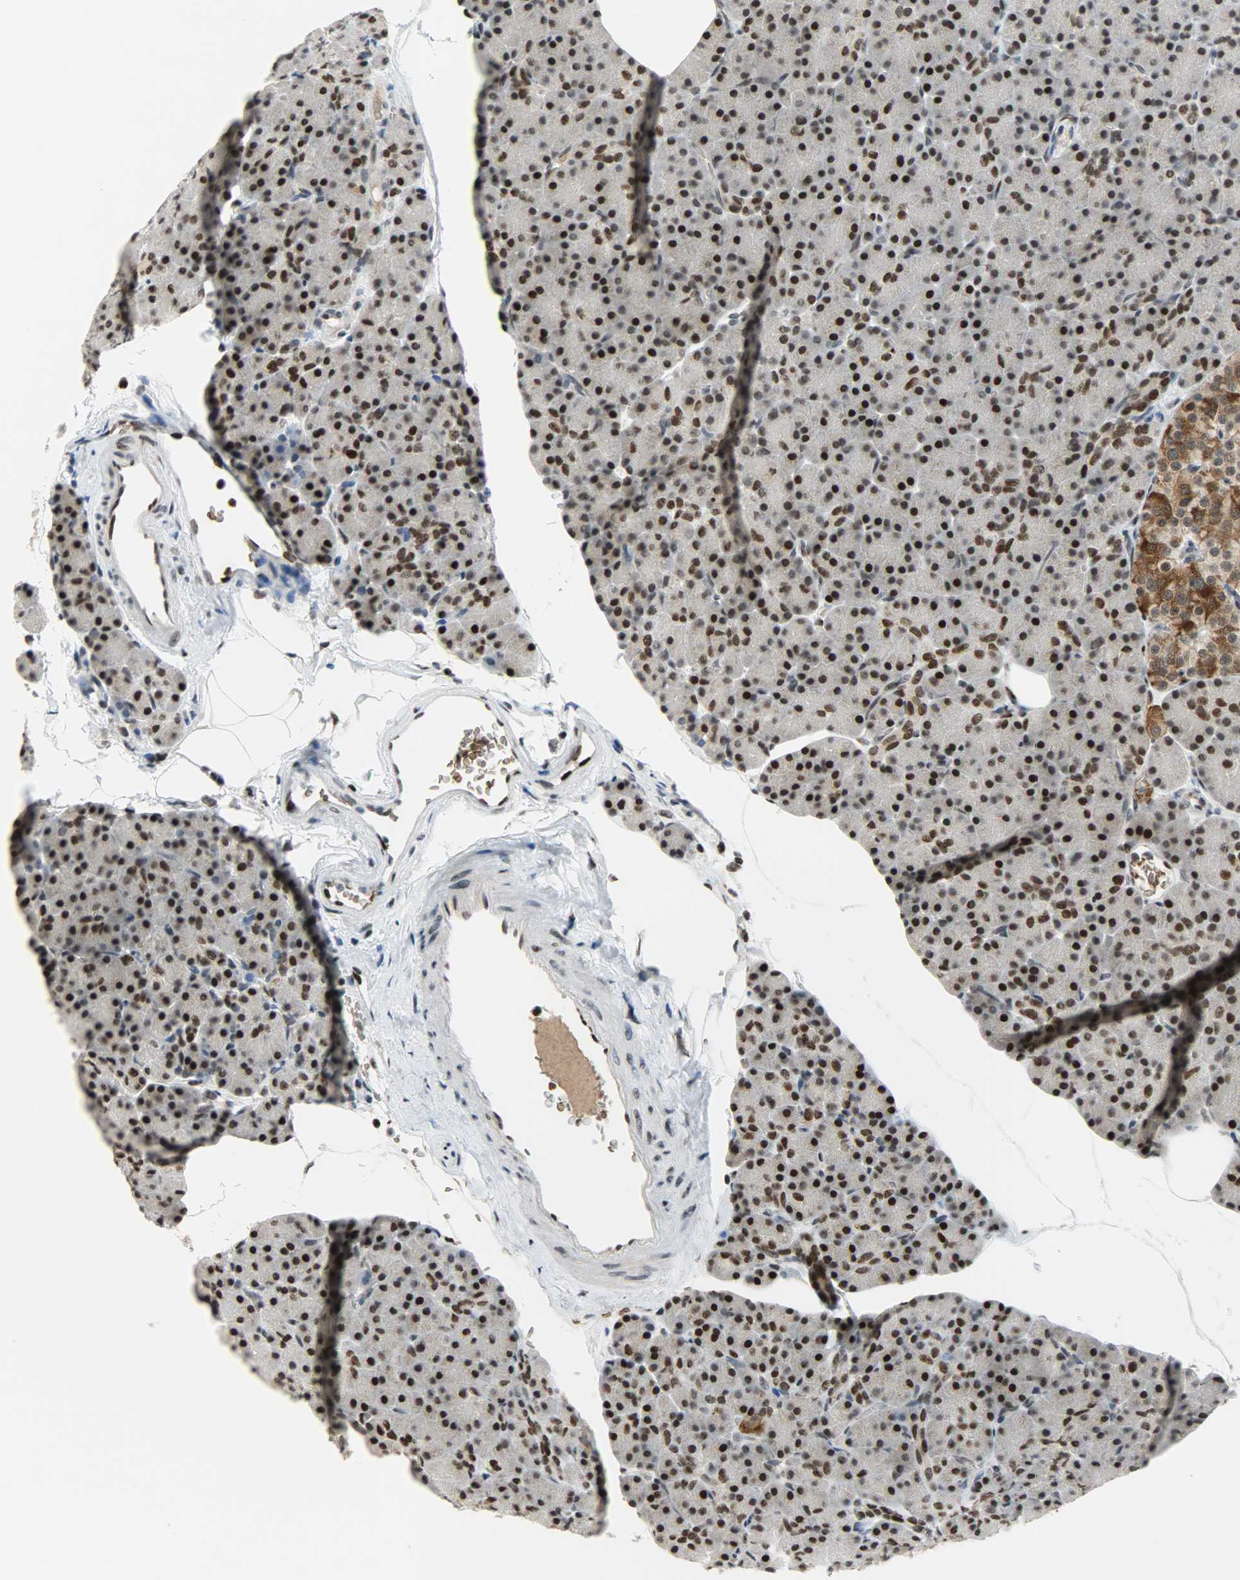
{"staining": {"intensity": "strong", "quantity": ">75%", "location": "nuclear"}, "tissue": "pancreas", "cell_type": "Exocrine glandular cells", "image_type": "normal", "snomed": [{"axis": "morphology", "description": "Normal tissue, NOS"}, {"axis": "topography", "description": "Pancreas"}], "caption": "Approximately >75% of exocrine glandular cells in benign human pancreas demonstrate strong nuclear protein positivity as visualized by brown immunohistochemical staining.", "gene": "SNAI1", "patient": {"sex": "female", "age": 43}}